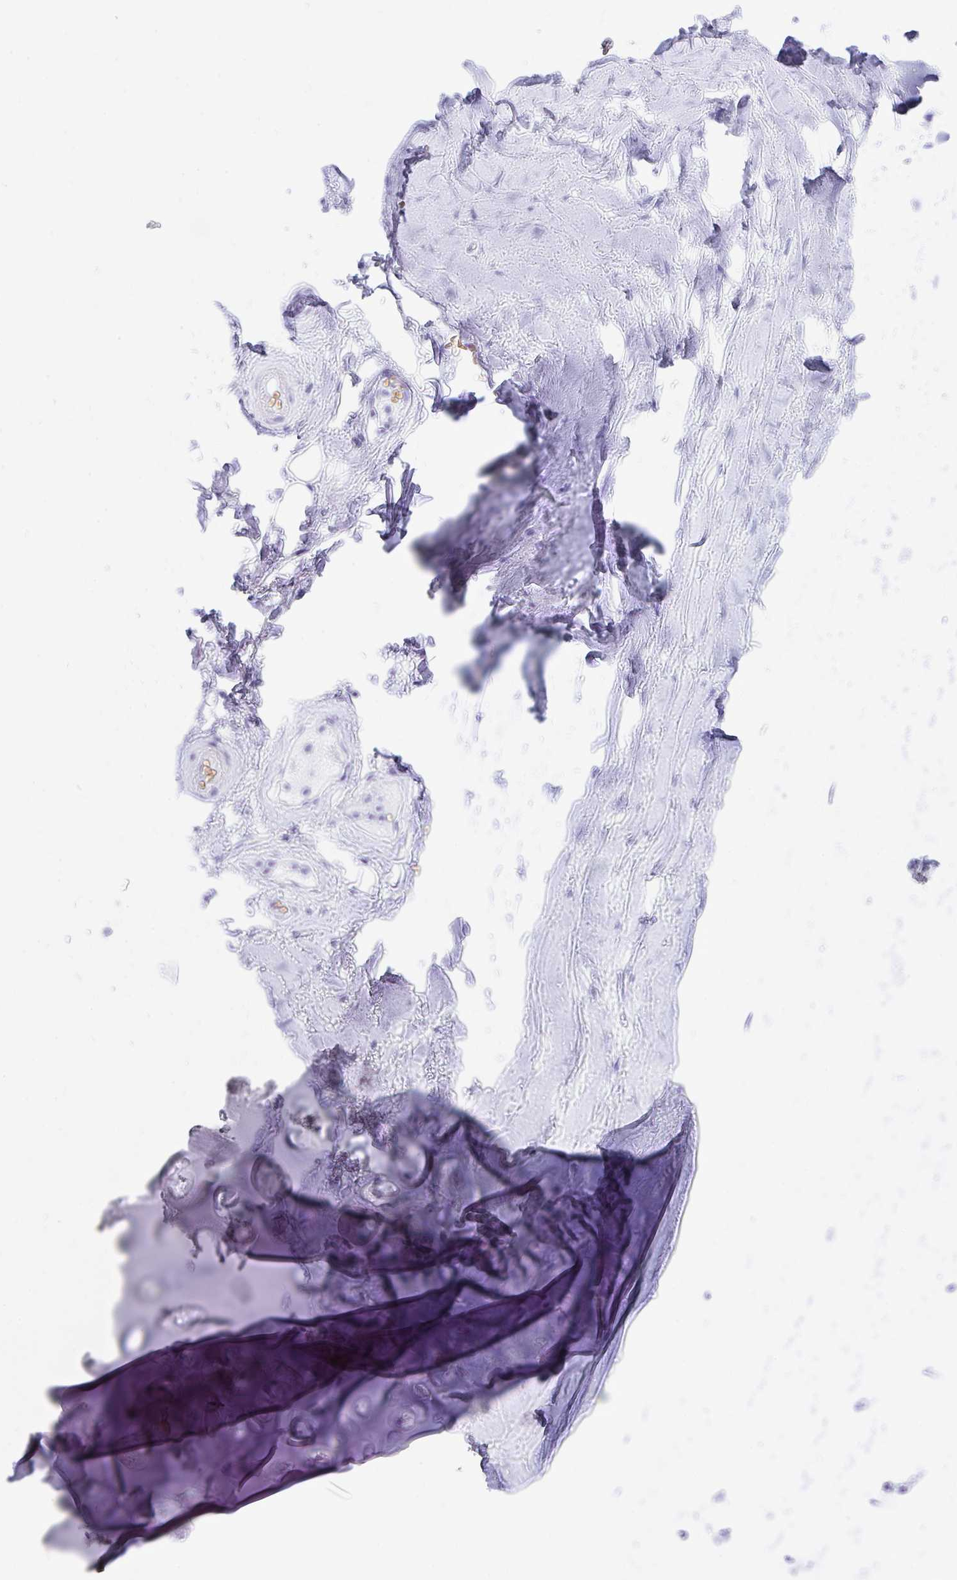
{"staining": {"intensity": "negative", "quantity": "none", "location": "none"}, "tissue": "adipose tissue", "cell_type": "Adipocytes", "image_type": "normal", "snomed": [{"axis": "morphology", "description": "Normal tissue, NOS"}, {"axis": "topography", "description": "Cartilage tissue"}, {"axis": "topography", "description": "Nasopharynx"}, {"axis": "topography", "description": "Thyroid gland"}], "caption": "This is an immunohistochemistry micrograph of unremarkable human adipose tissue. There is no expression in adipocytes.", "gene": "SEL1L2", "patient": {"sex": "male", "age": 63}}